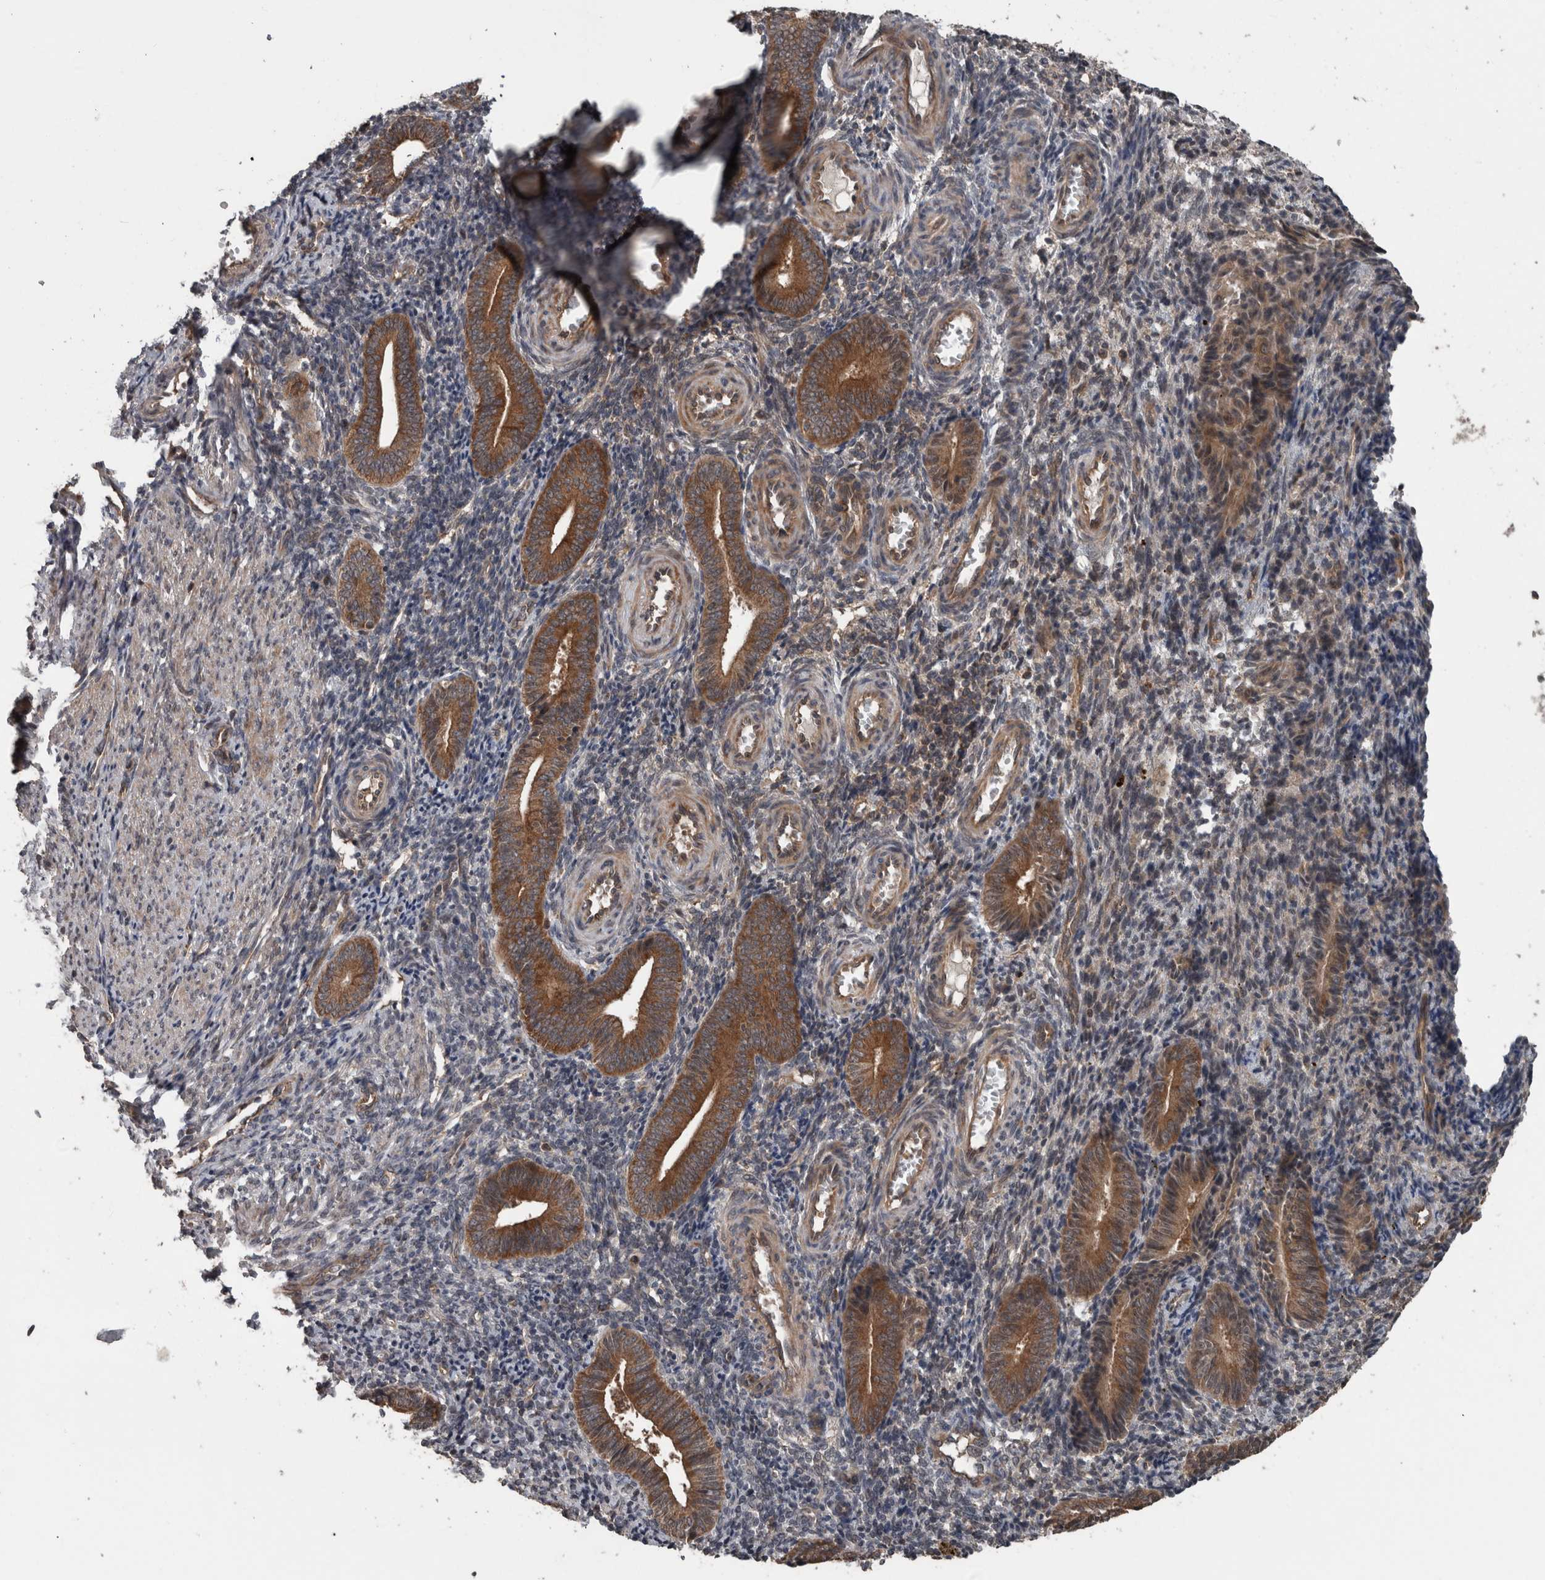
{"staining": {"intensity": "weak", "quantity": "25%-75%", "location": "cytoplasmic/membranous"}, "tissue": "endometrium", "cell_type": "Cells in endometrial stroma", "image_type": "normal", "snomed": [{"axis": "morphology", "description": "Normal tissue, NOS"}, {"axis": "topography", "description": "Uterus"}, {"axis": "topography", "description": "Endometrium"}], "caption": "Brown immunohistochemical staining in unremarkable endometrium displays weak cytoplasmic/membranous expression in approximately 25%-75% of cells in endometrial stroma.", "gene": "RIOK3", "patient": {"sex": "female", "age": 33}}